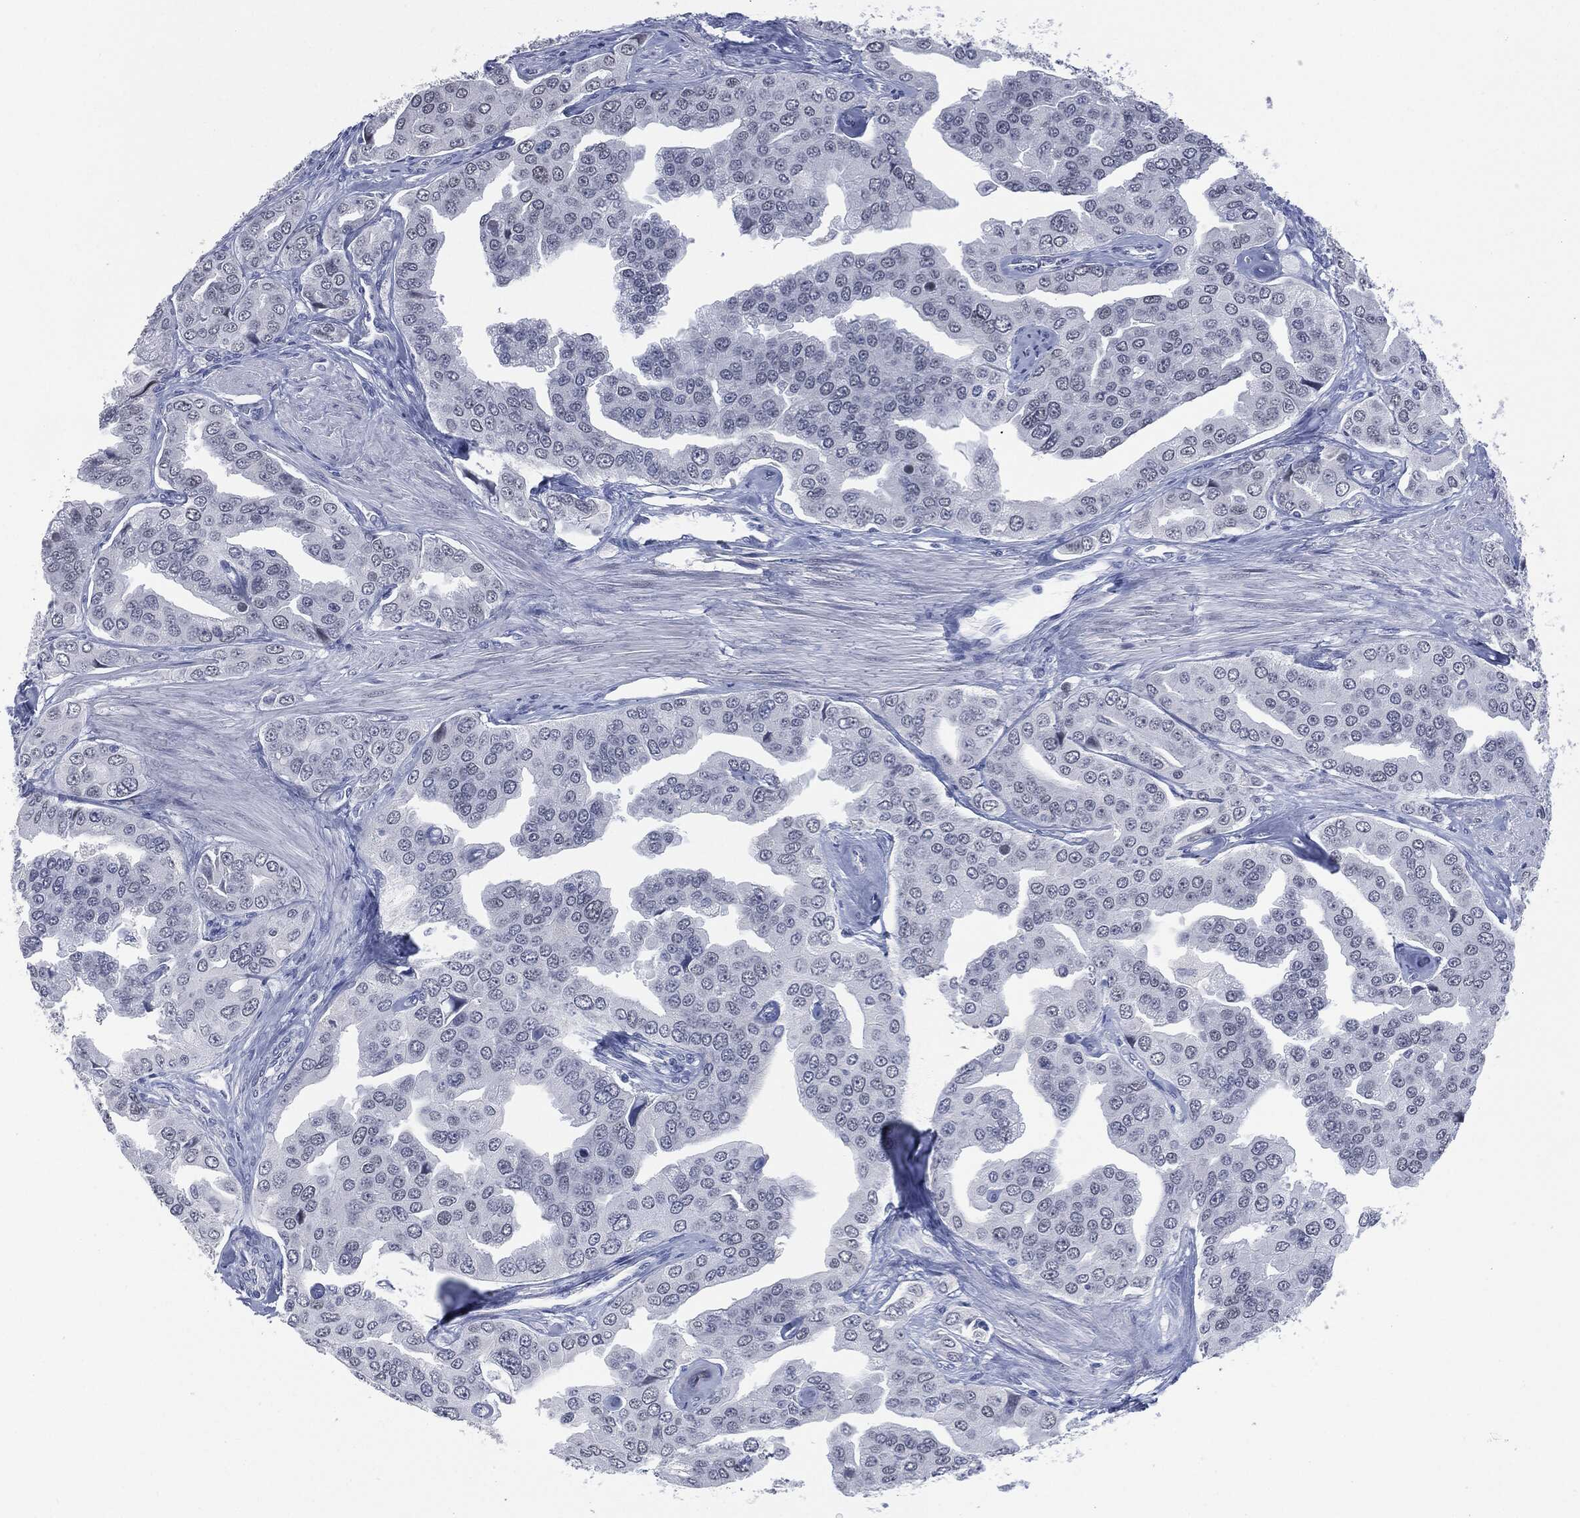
{"staining": {"intensity": "negative", "quantity": "none", "location": "none"}, "tissue": "prostate cancer", "cell_type": "Tumor cells", "image_type": "cancer", "snomed": [{"axis": "morphology", "description": "Adenocarcinoma, NOS"}, {"axis": "topography", "description": "Prostate and seminal vesicle, NOS"}, {"axis": "topography", "description": "Prostate"}], "caption": "Prostate cancer stained for a protein using immunohistochemistry (IHC) exhibits no positivity tumor cells.", "gene": "MUC16", "patient": {"sex": "male", "age": 69}}